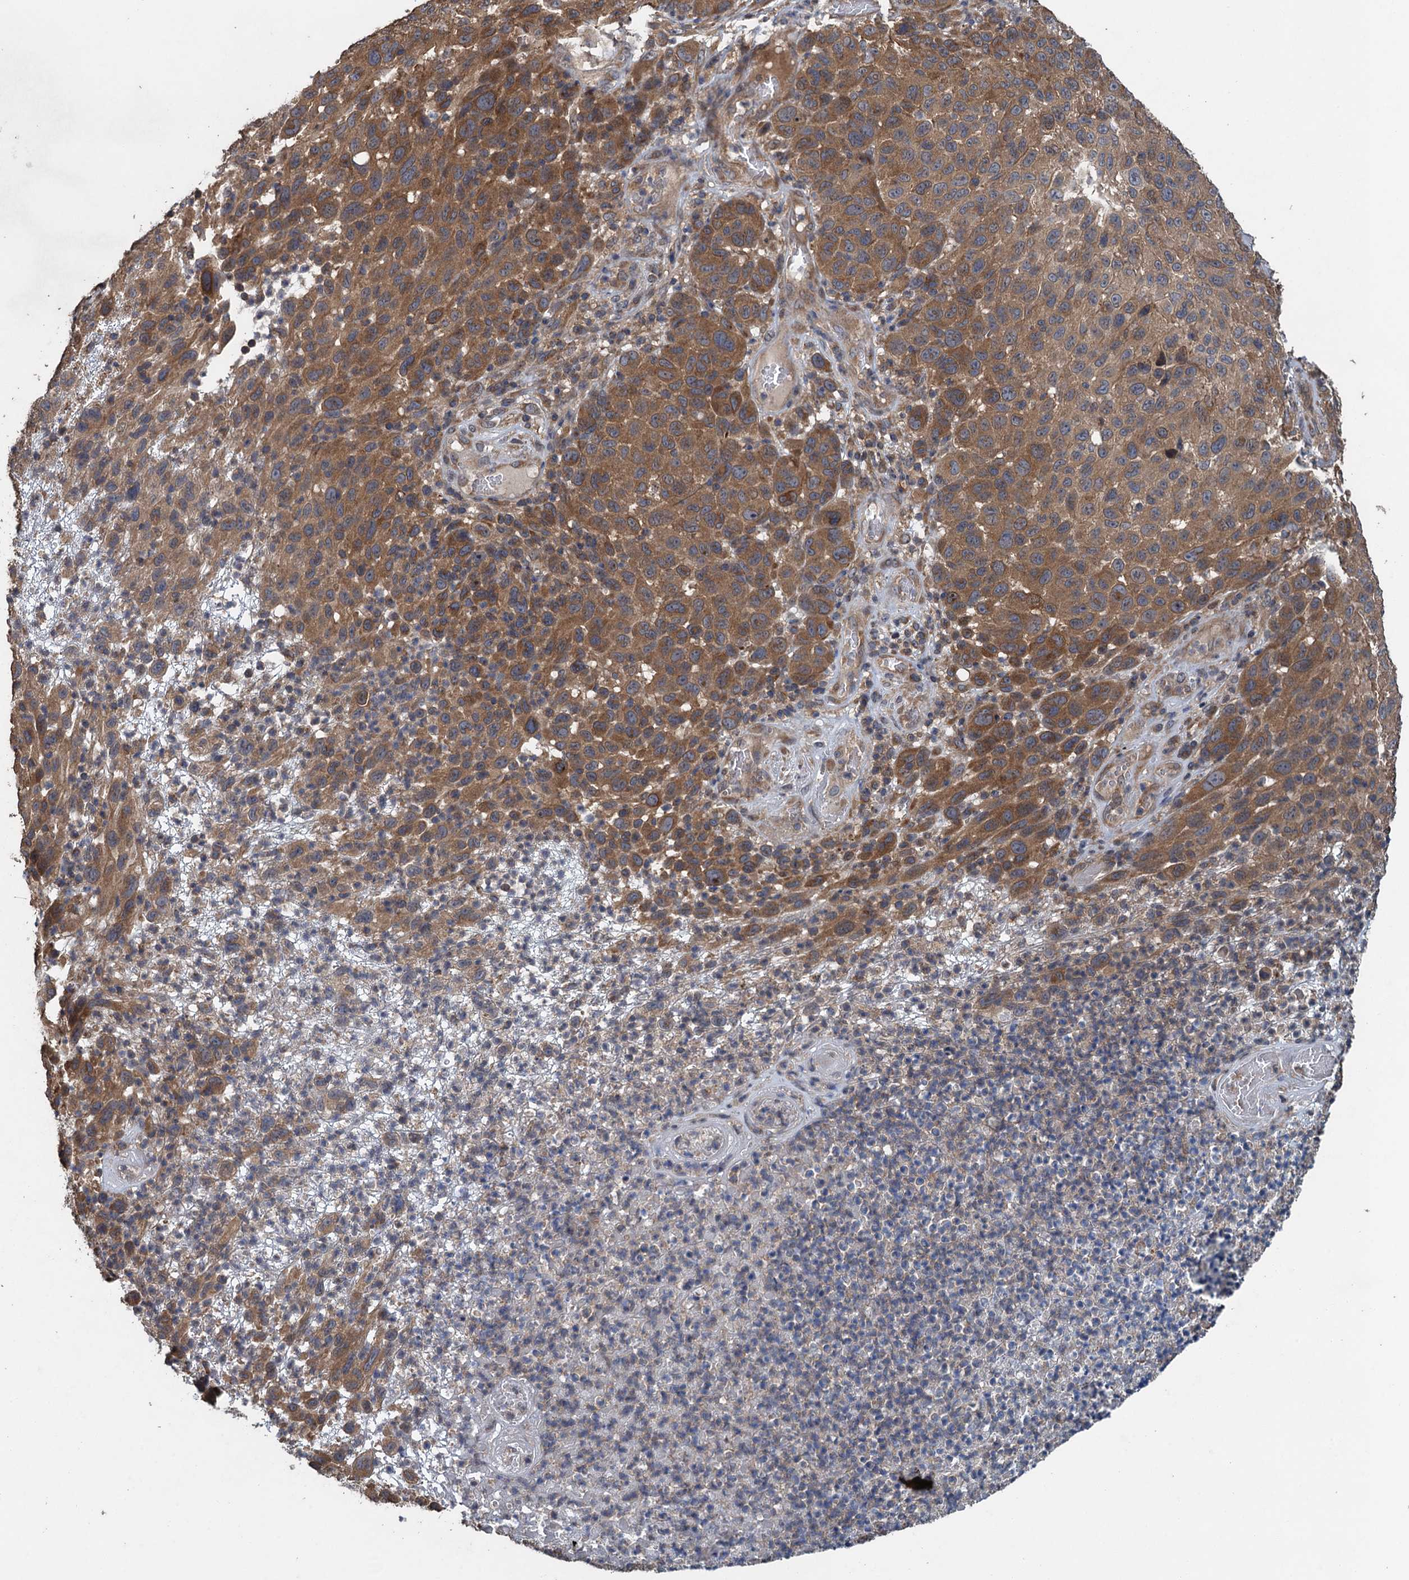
{"staining": {"intensity": "moderate", "quantity": ">75%", "location": "cytoplasmic/membranous"}, "tissue": "melanoma", "cell_type": "Tumor cells", "image_type": "cancer", "snomed": [{"axis": "morphology", "description": "Malignant melanoma, NOS"}, {"axis": "topography", "description": "Skin"}], "caption": "About >75% of tumor cells in melanoma display moderate cytoplasmic/membranous protein staining as visualized by brown immunohistochemical staining.", "gene": "CNTN5", "patient": {"sex": "male", "age": 49}}